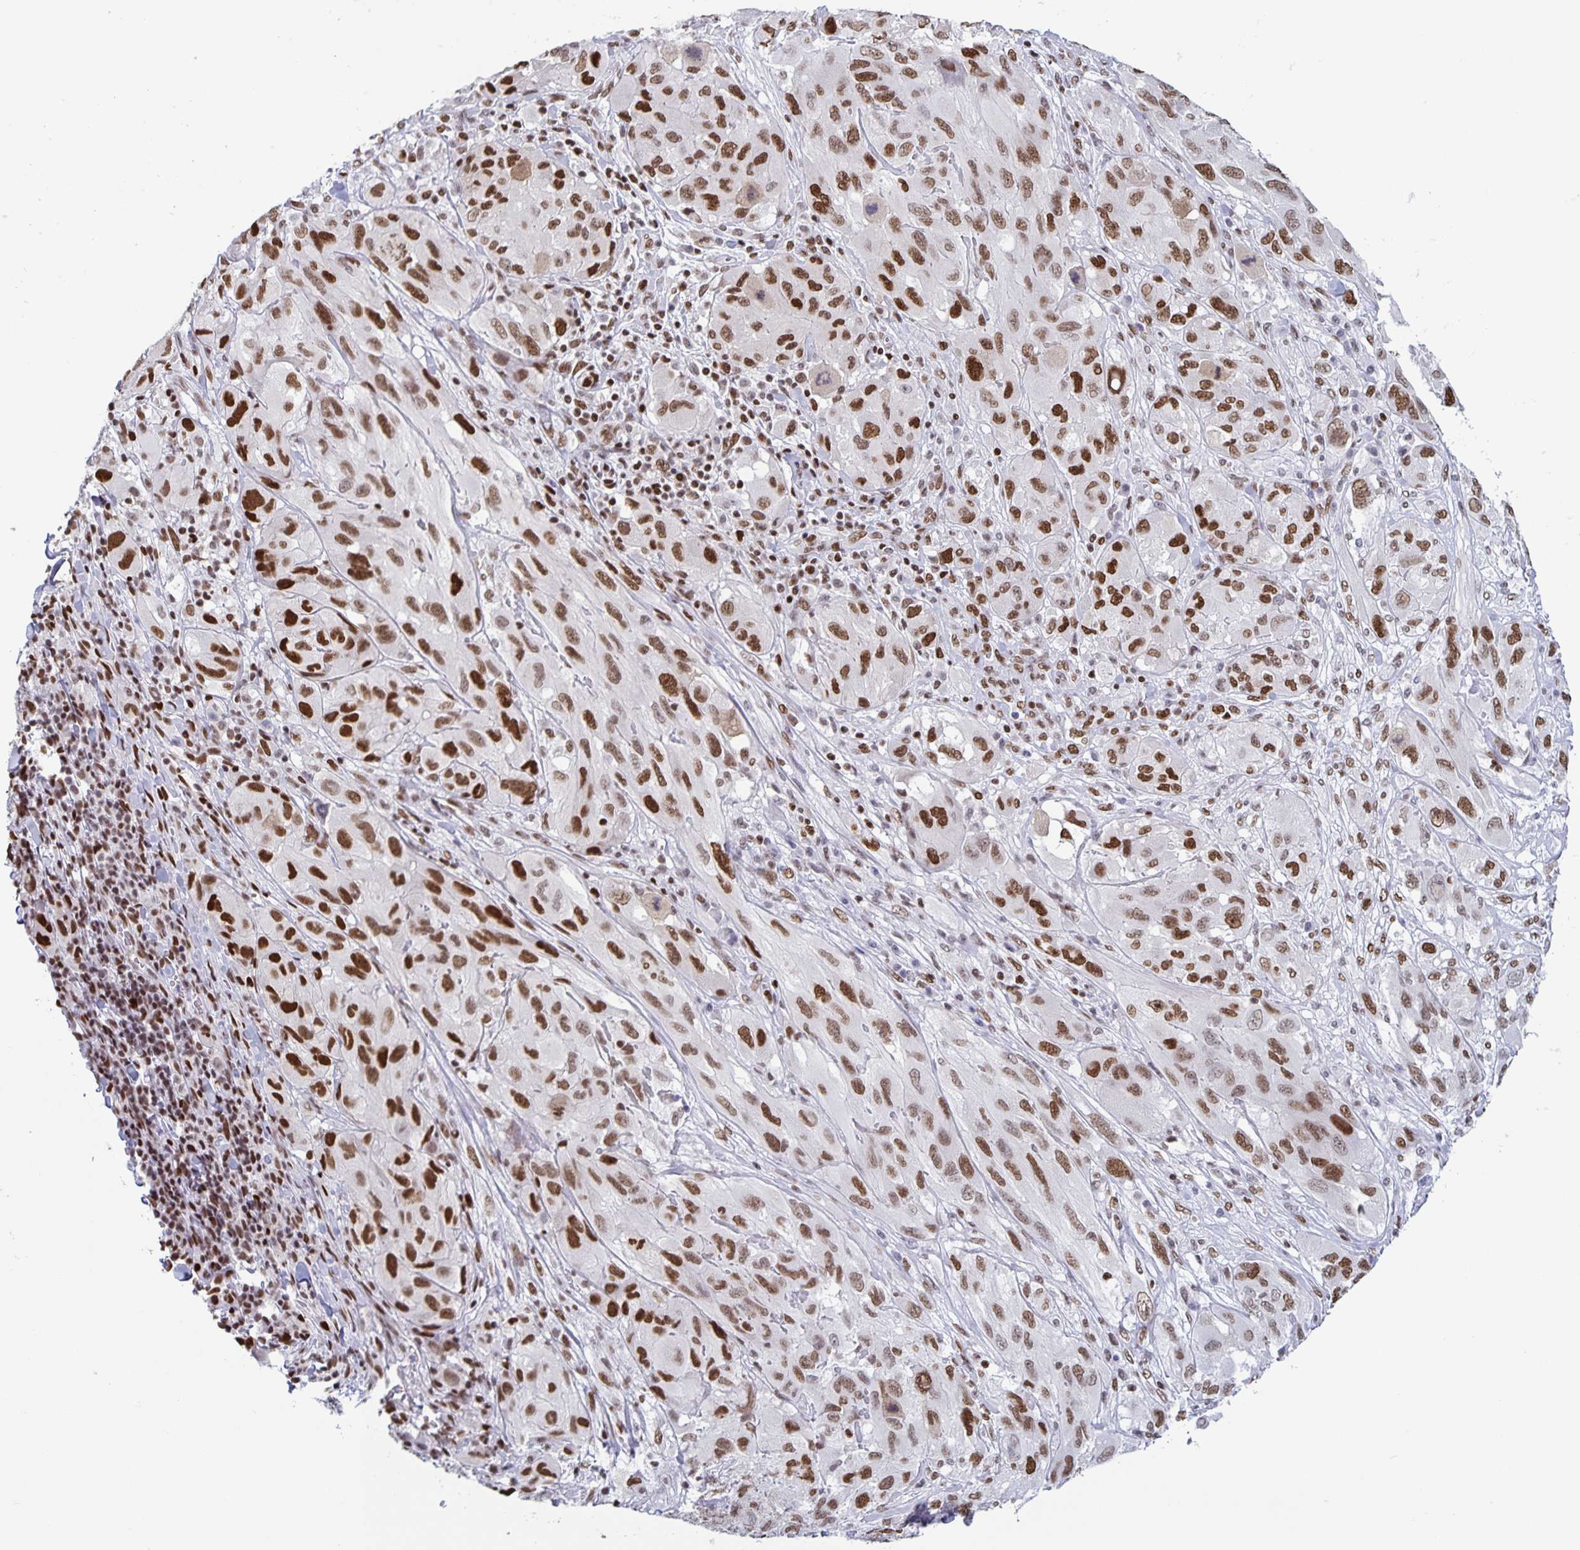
{"staining": {"intensity": "strong", "quantity": ">75%", "location": "nuclear"}, "tissue": "melanoma", "cell_type": "Tumor cells", "image_type": "cancer", "snomed": [{"axis": "morphology", "description": "Malignant melanoma, NOS"}, {"axis": "topography", "description": "Skin"}], "caption": "High-magnification brightfield microscopy of malignant melanoma stained with DAB (brown) and counterstained with hematoxylin (blue). tumor cells exhibit strong nuclear staining is present in about>75% of cells.", "gene": "JUND", "patient": {"sex": "female", "age": 91}}